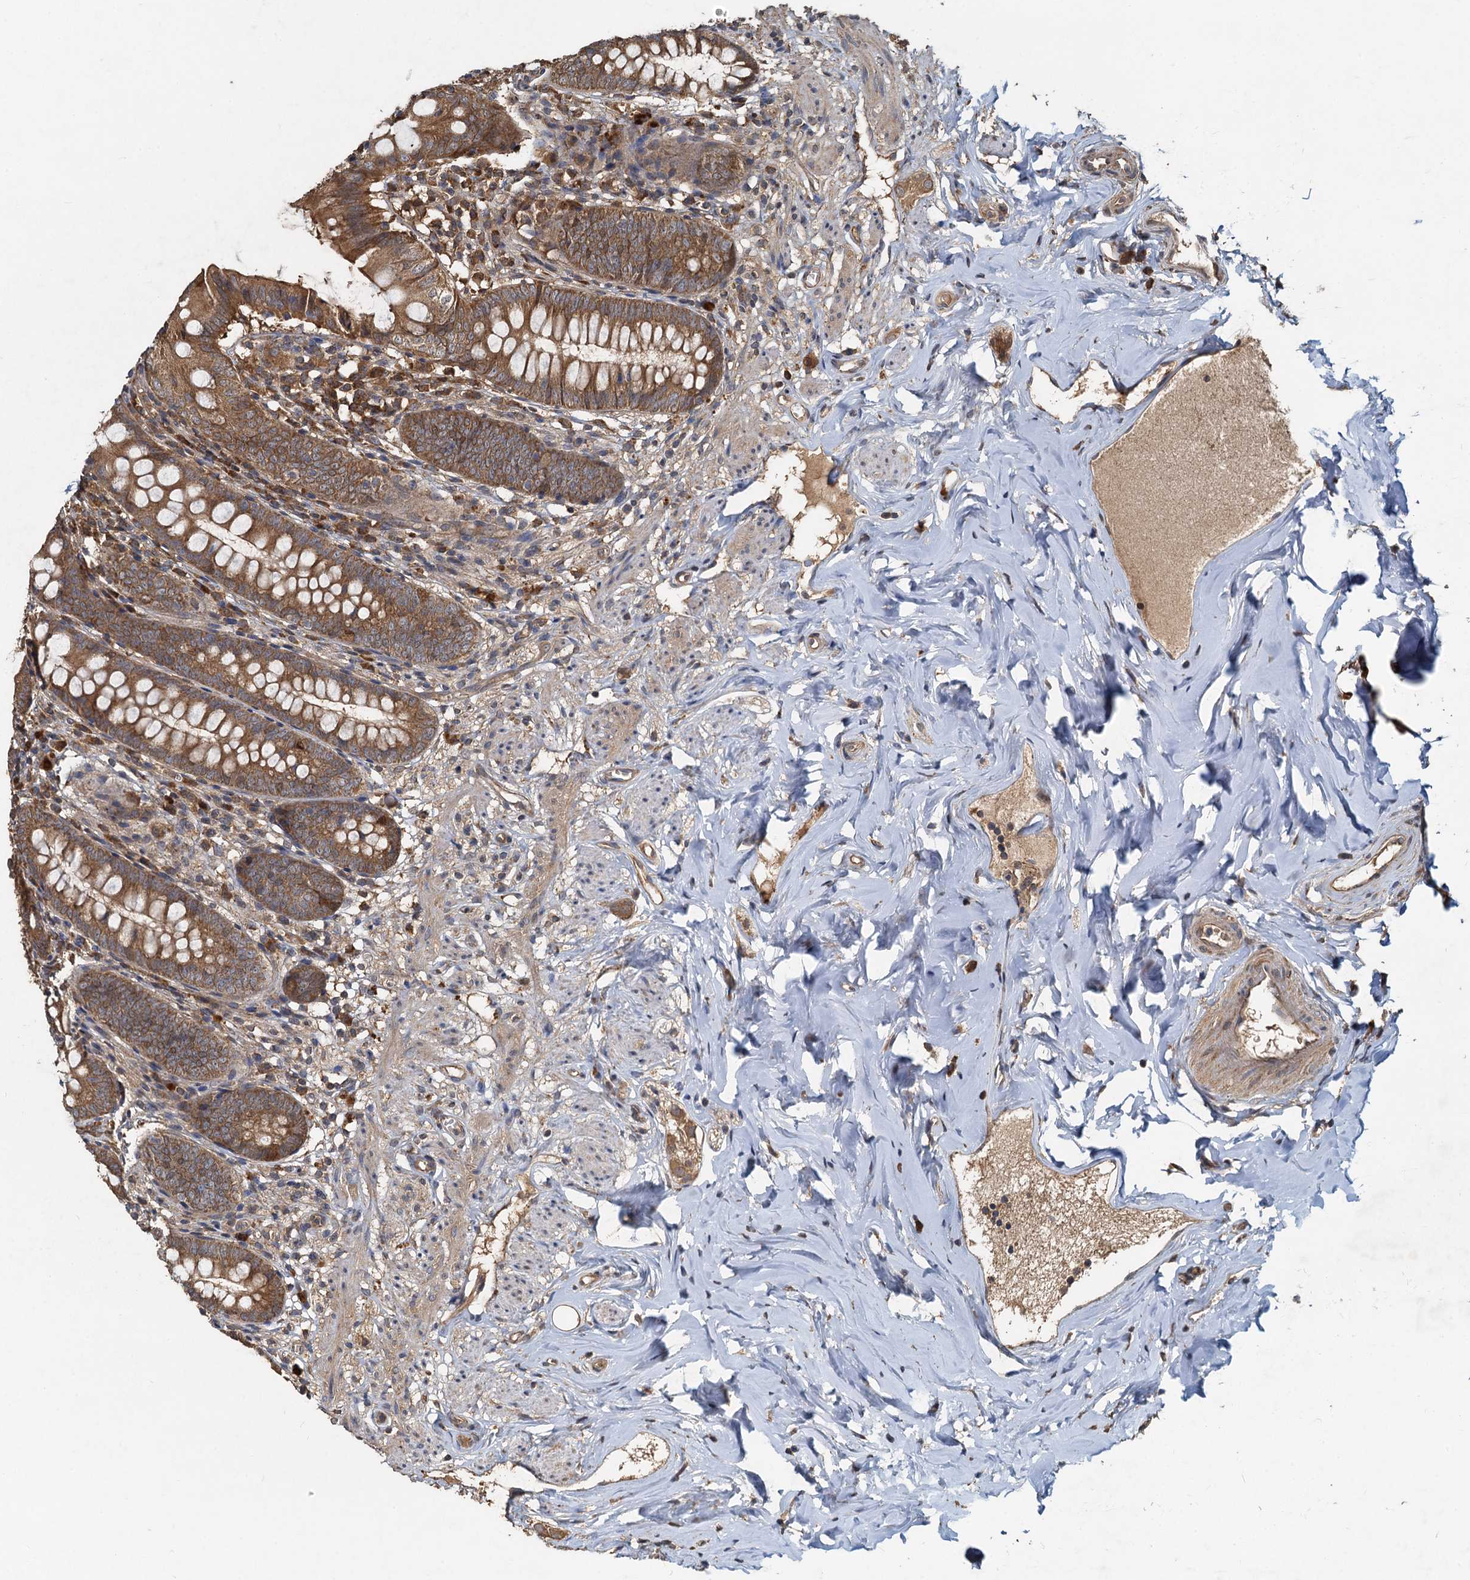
{"staining": {"intensity": "moderate", "quantity": ">75%", "location": "cytoplasmic/membranous"}, "tissue": "appendix", "cell_type": "Glandular cells", "image_type": "normal", "snomed": [{"axis": "morphology", "description": "Normal tissue, NOS"}, {"axis": "topography", "description": "Appendix"}], "caption": "Moderate cytoplasmic/membranous positivity for a protein is seen in approximately >75% of glandular cells of benign appendix using IHC.", "gene": "HYI", "patient": {"sex": "female", "age": 51}}